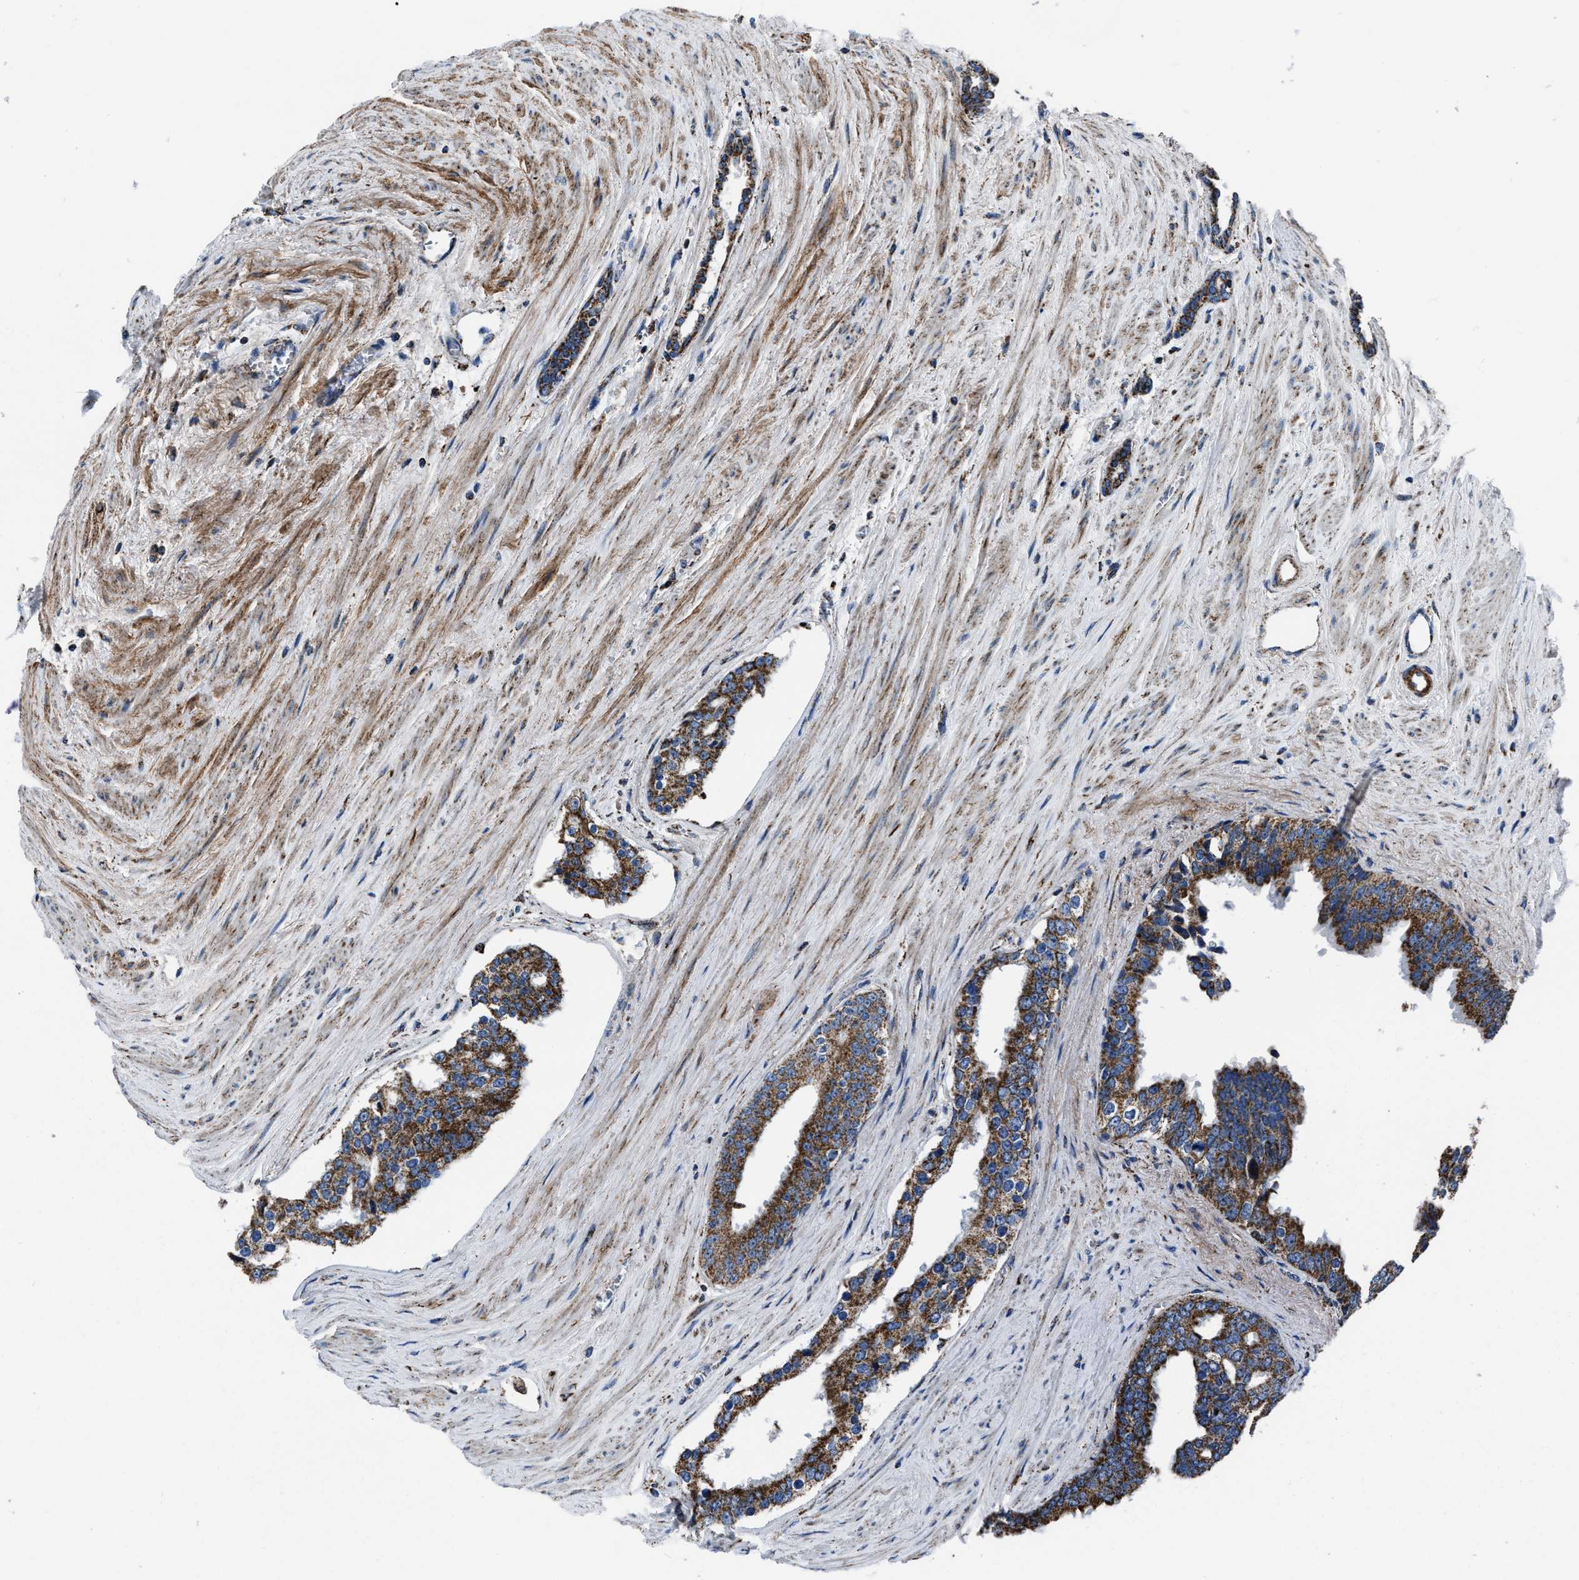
{"staining": {"intensity": "strong", "quantity": ">75%", "location": "cytoplasmic/membranous"}, "tissue": "prostate cancer", "cell_type": "Tumor cells", "image_type": "cancer", "snomed": [{"axis": "morphology", "description": "Adenocarcinoma, High grade"}, {"axis": "topography", "description": "Prostate"}], "caption": "DAB (3,3'-diaminobenzidine) immunohistochemical staining of human prostate cancer (high-grade adenocarcinoma) displays strong cytoplasmic/membranous protein positivity in about >75% of tumor cells. (IHC, brightfield microscopy, high magnification).", "gene": "NSD3", "patient": {"sex": "male", "age": 71}}